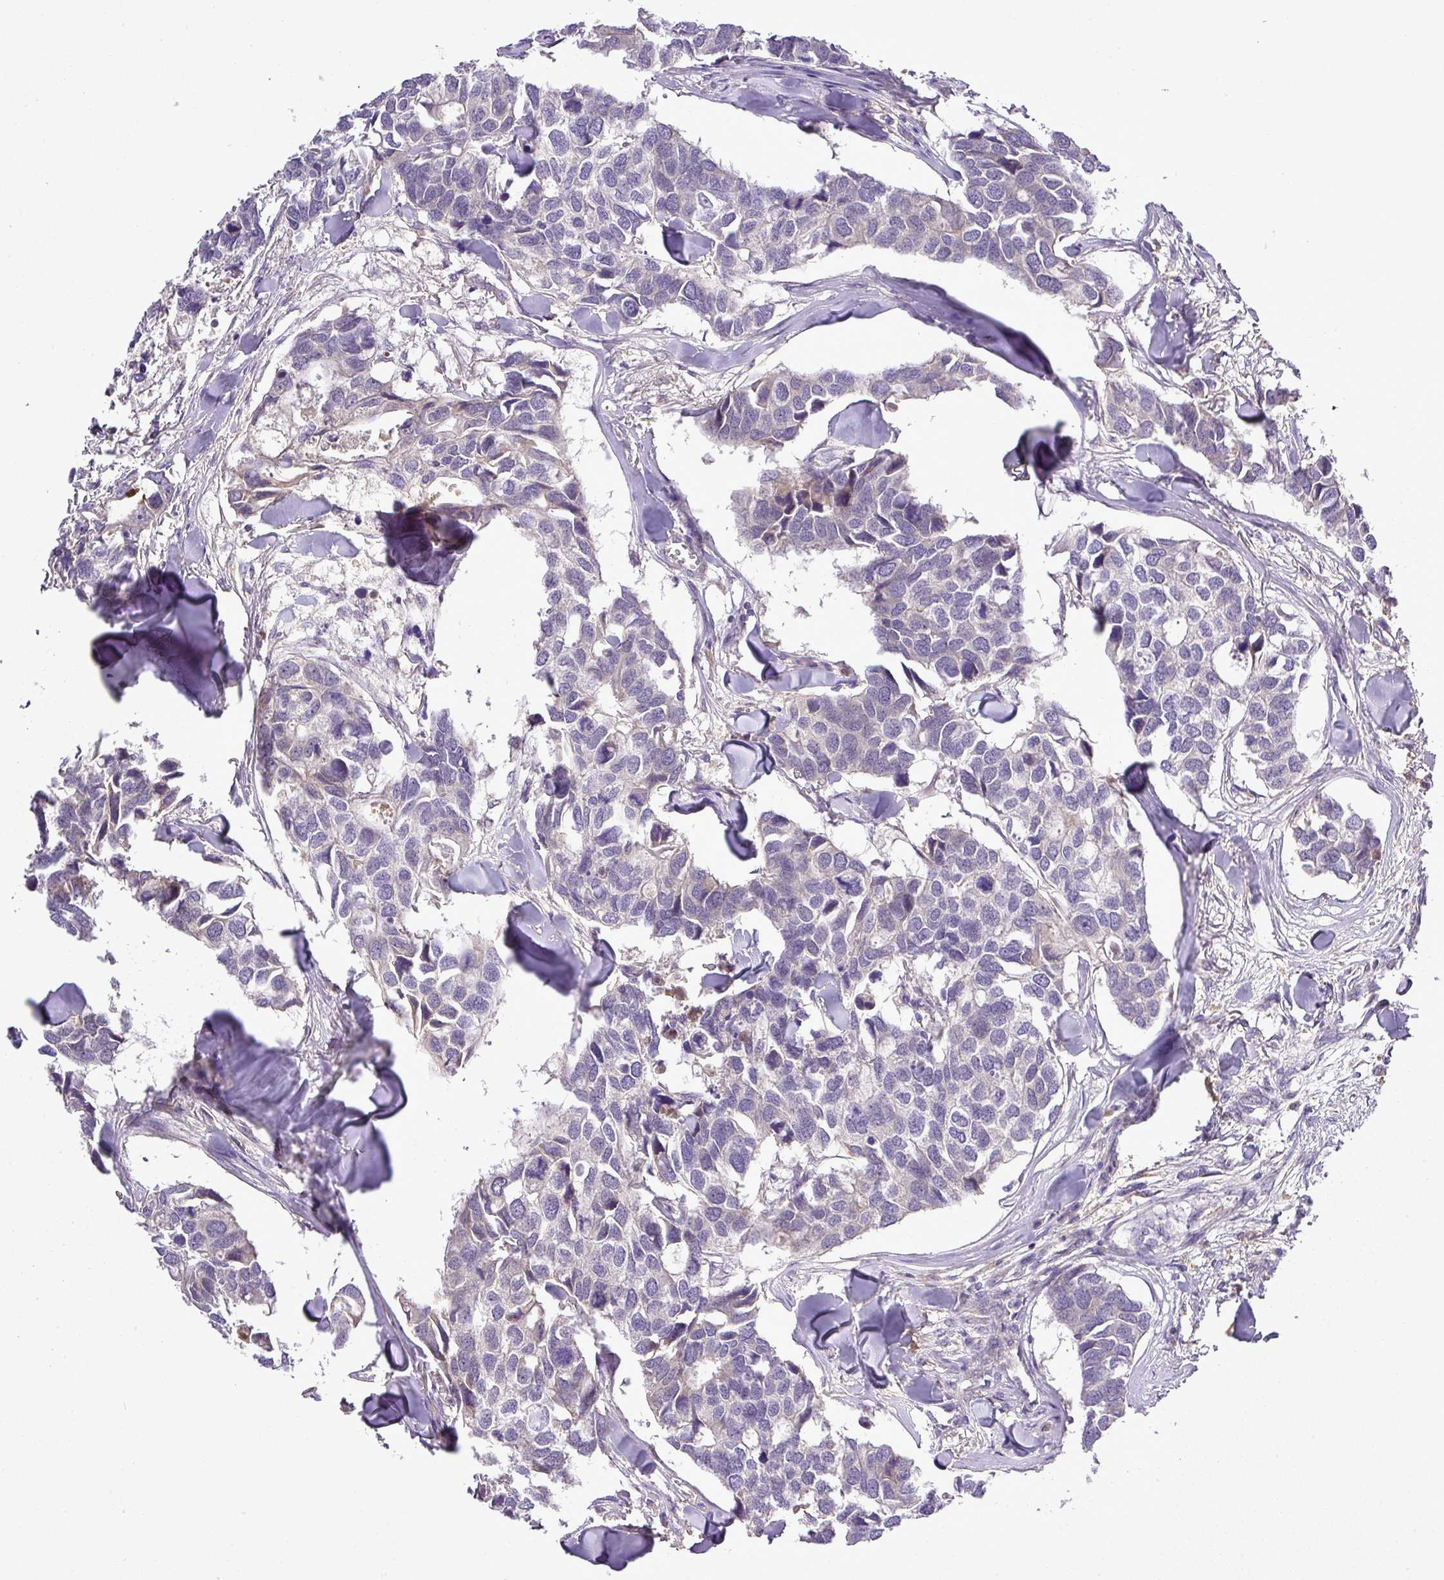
{"staining": {"intensity": "negative", "quantity": "none", "location": "none"}, "tissue": "breast cancer", "cell_type": "Tumor cells", "image_type": "cancer", "snomed": [{"axis": "morphology", "description": "Duct carcinoma"}, {"axis": "topography", "description": "Breast"}], "caption": "High magnification brightfield microscopy of breast cancer (intraductal carcinoma) stained with DAB (brown) and counterstained with hematoxylin (blue): tumor cells show no significant staining.", "gene": "ZNF513", "patient": {"sex": "female", "age": 83}}